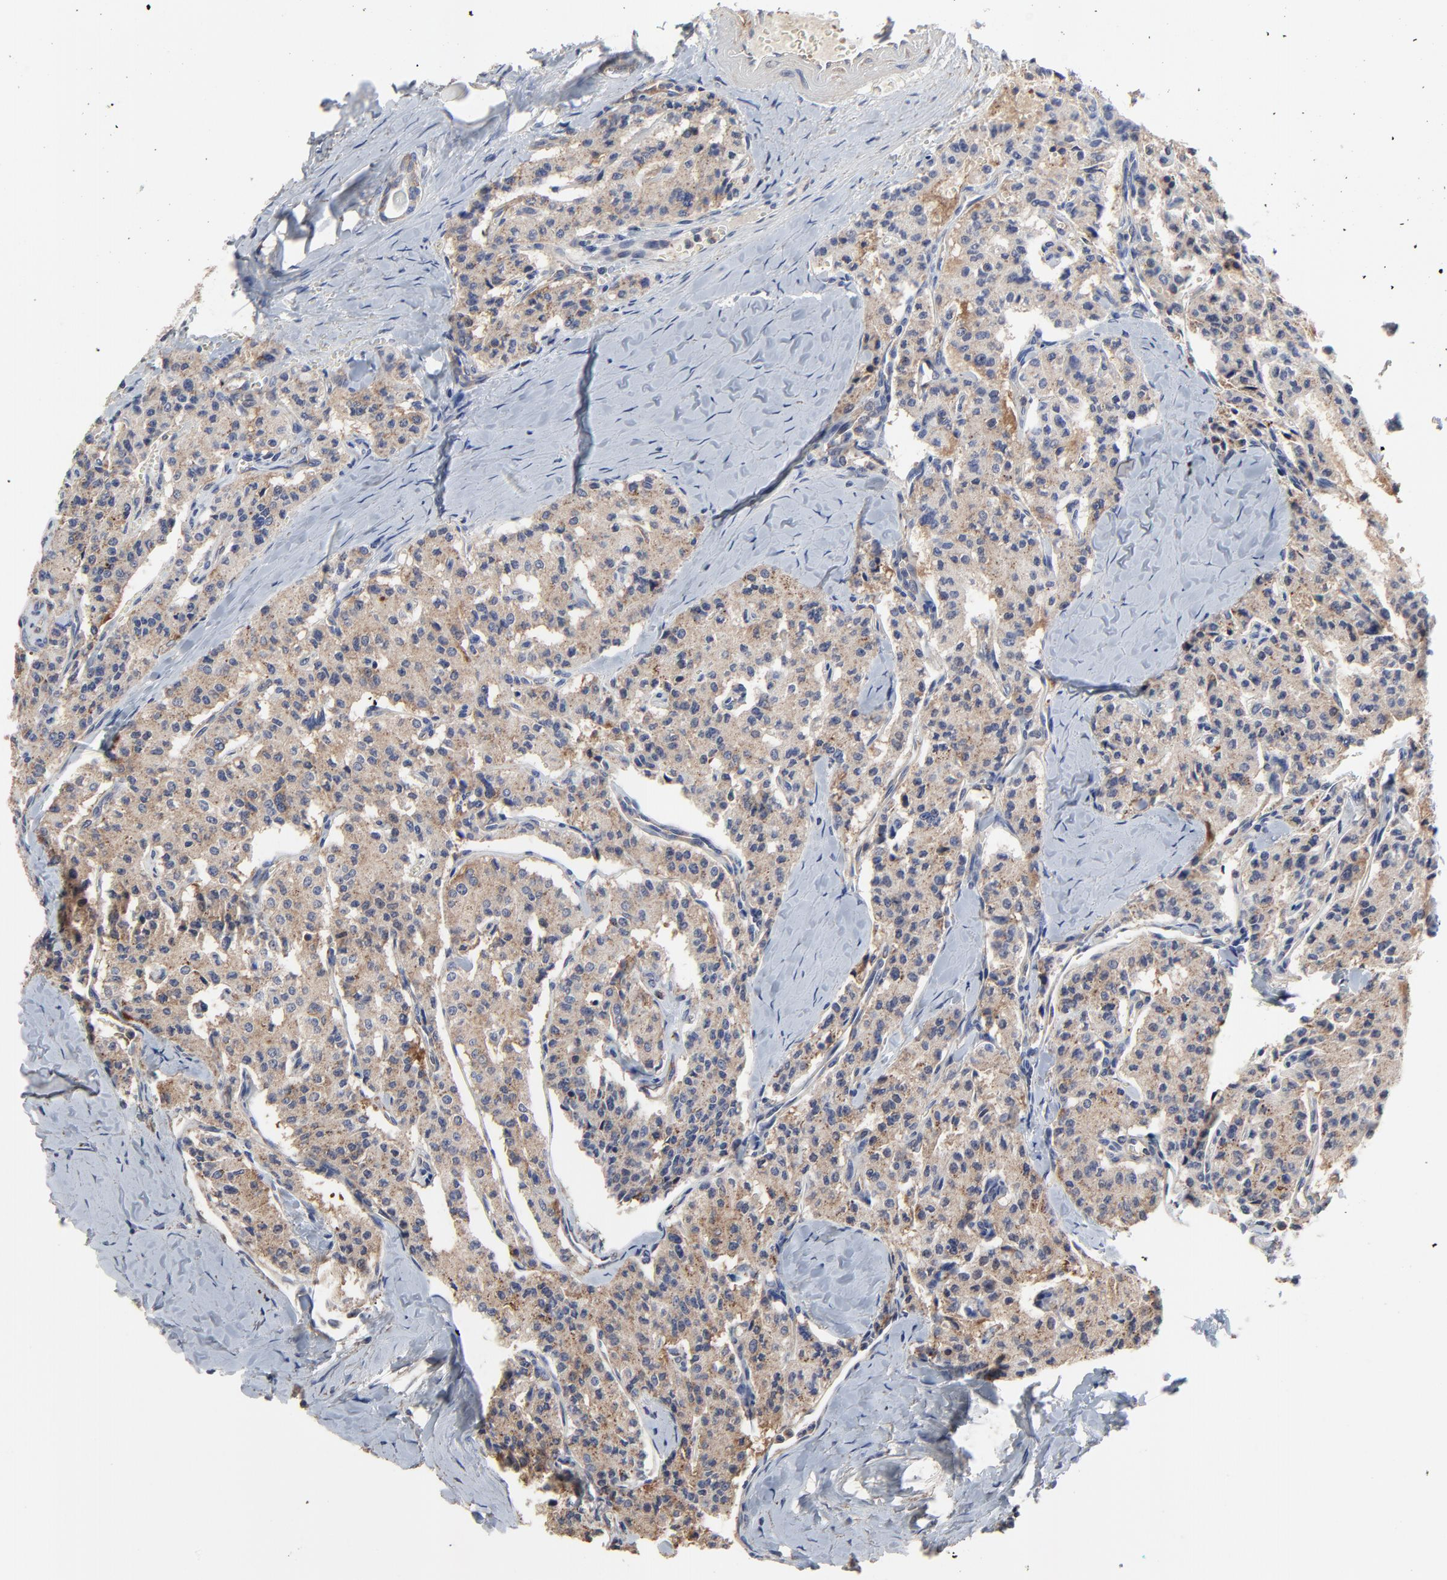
{"staining": {"intensity": "moderate", "quantity": ">75%", "location": "cytoplasmic/membranous"}, "tissue": "carcinoid", "cell_type": "Tumor cells", "image_type": "cancer", "snomed": [{"axis": "morphology", "description": "Carcinoid, malignant, NOS"}, {"axis": "topography", "description": "Bronchus"}], "caption": "Immunohistochemistry (IHC) histopathology image of neoplastic tissue: carcinoid stained using immunohistochemistry displays medium levels of moderate protein expression localized specifically in the cytoplasmic/membranous of tumor cells, appearing as a cytoplasmic/membranous brown color.", "gene": "NXF3", "patient": {"sex": "male", "age": 55}}